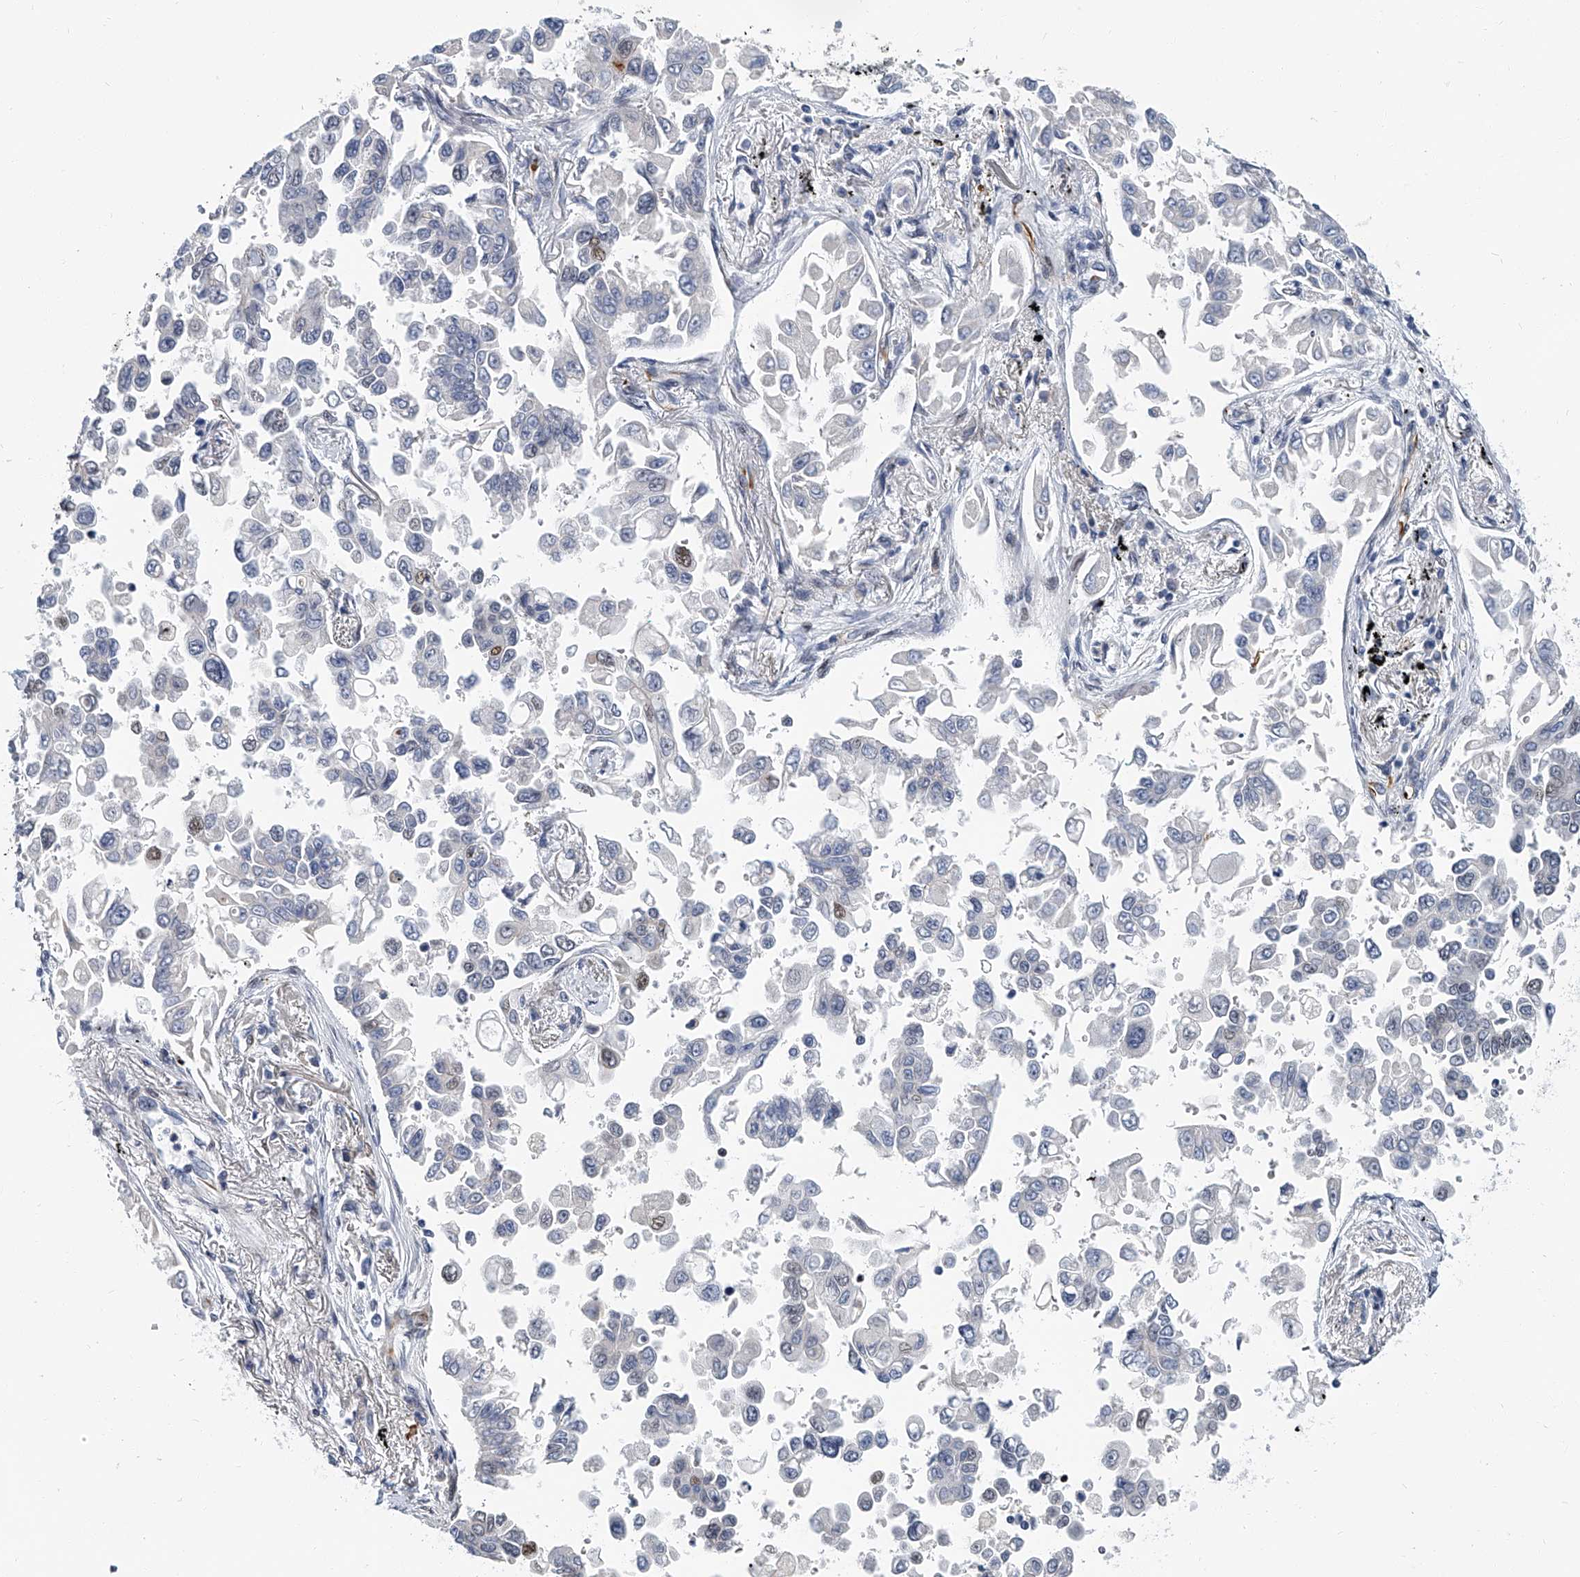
{"staining": {"intensity": "negative", "quantity": "none", "location": "none"}, "tissue": "lung cancer", "cell_type": "Tumor cells", "image_type": "cancer", "snomed": [{"axis": "morphology", "description": "Adenocarcinoma, NOS"}, {"axis": "topography", "description": "Lung"}], "caption": "Lung adenocarcinoma was stained to show a protein in brown. There is no significant staining in tumor cells. The staining is performed using DAB brown chromogen with nuclei counter-stained in using hematoxylin.", "gene": "KIRREL1", "patient": {"sex": "female", "age": 67}}